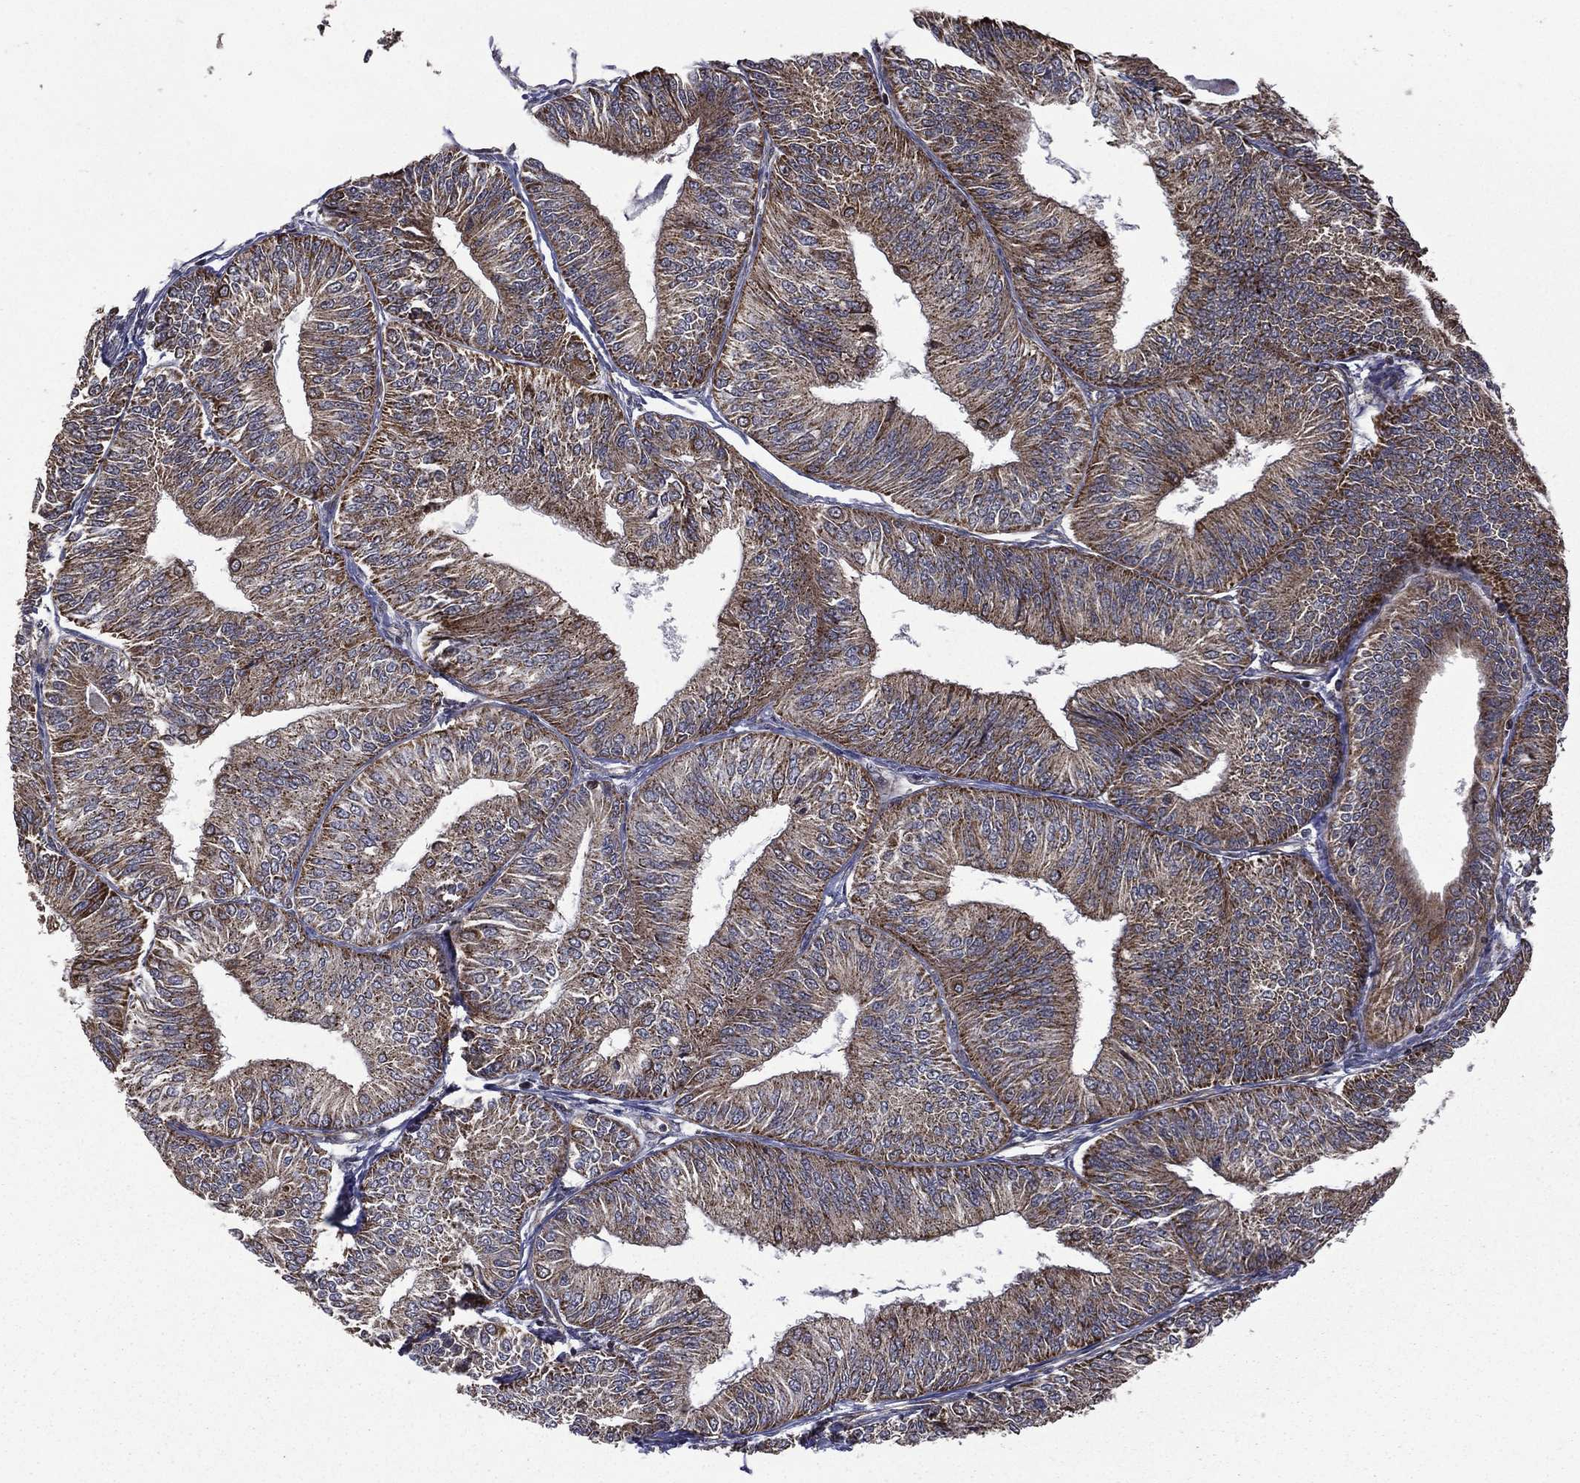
{"staining": {"intensity": "moderate", "quantity": ">75%", "location": "cytoplasmic/membranous"}, "tissue": "endometrial cancer", "cell_type": "Tumor cells", "image_type": "cancer", "snomed": [{"axis": "morphology", "description": "Adenocarcinoma, NOS"}, {"axis": "topography", "description": "Endometrium"}], "caption": "This is a photomicrograph of immunohistochemistry (IHC) staining of adenocarcinoma (endometrial), which shows moderate staining in the cytoplasmic/membranous of tumor cells.", "gene": "GIMAP6", "patient": {"sex": "female", "age": 58}}